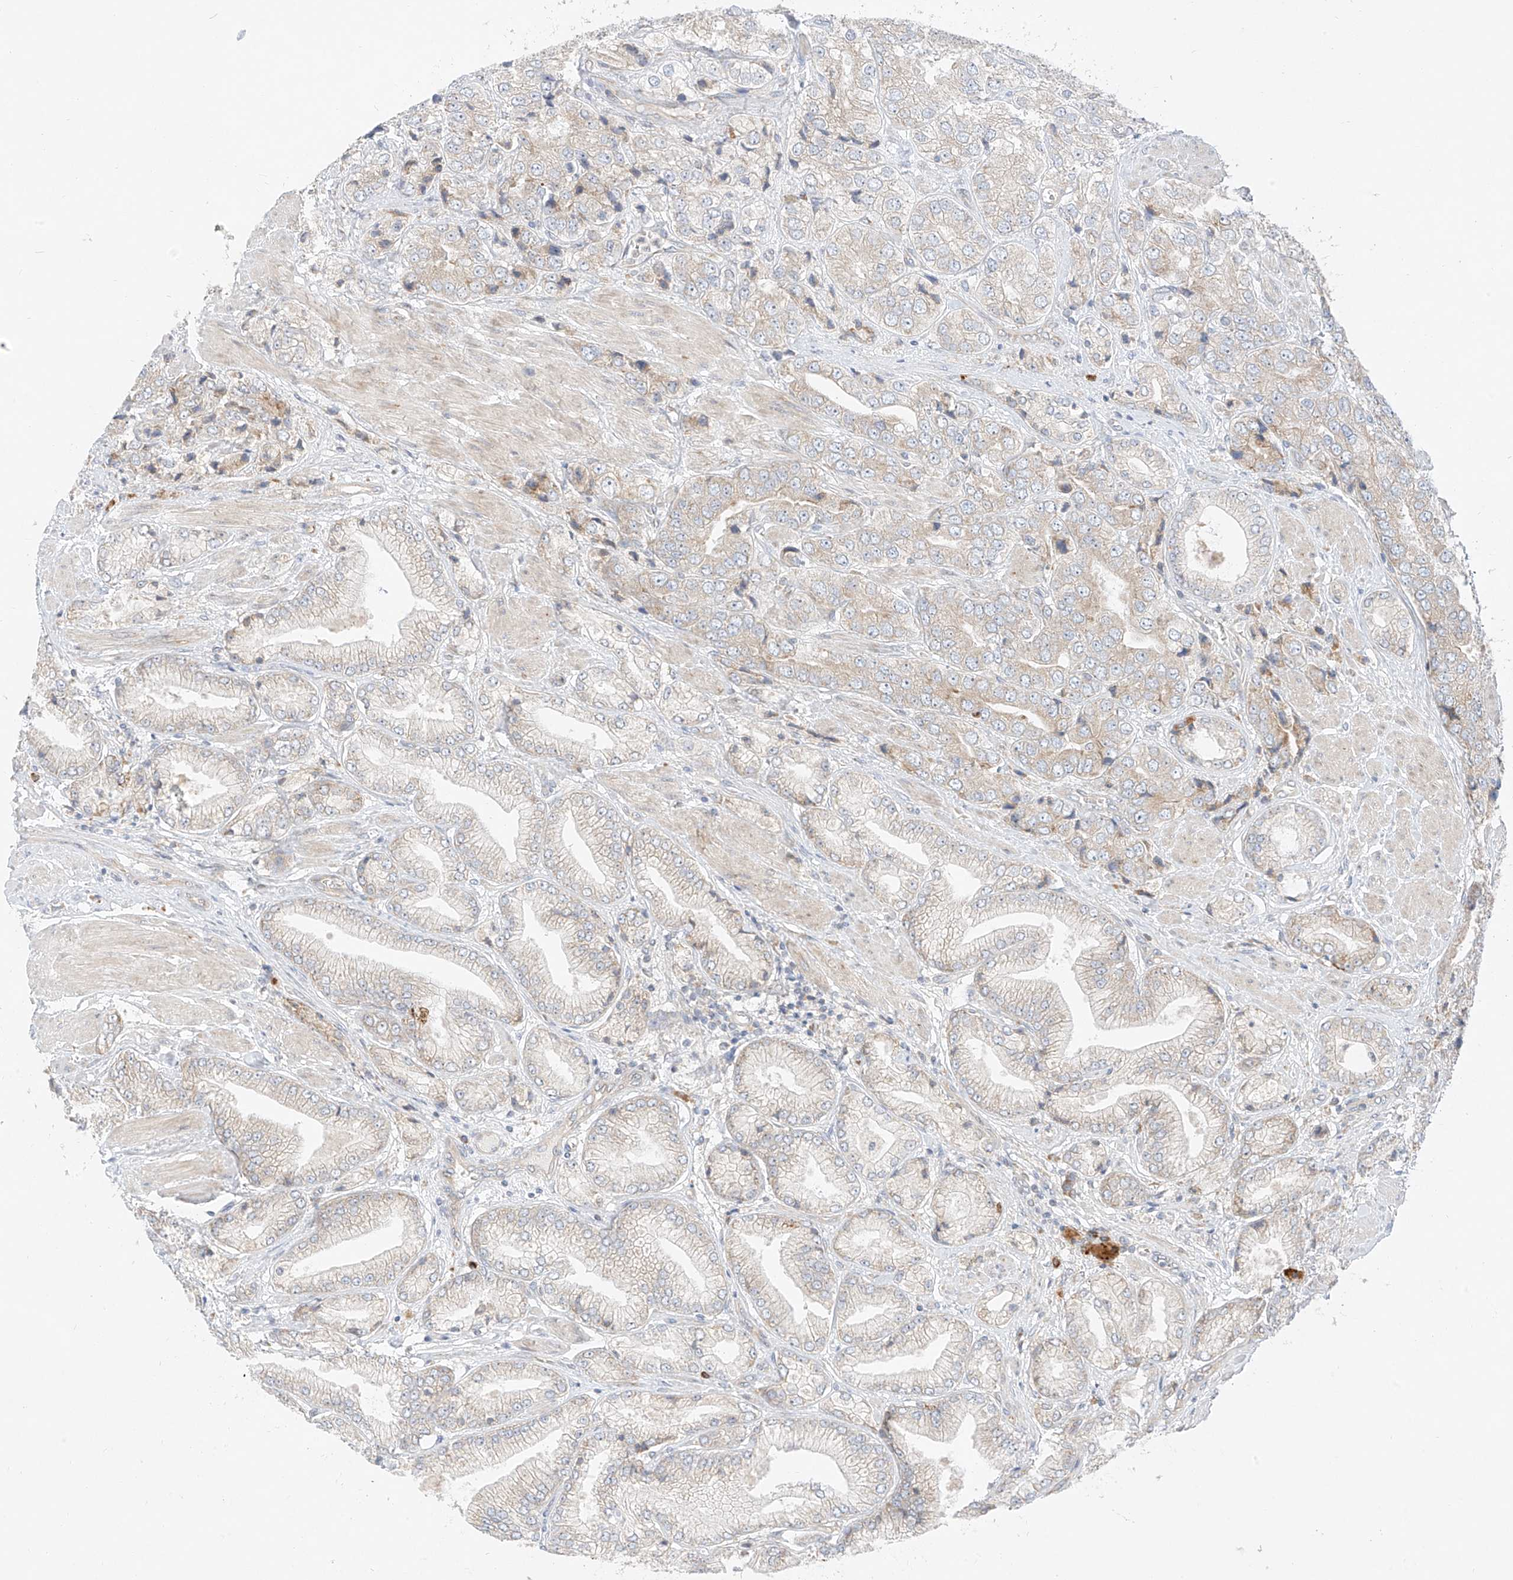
{"staining": {"intensity": "negative", "quantity": "none", "location": "none"}, "tissue": "prostate cancer", "cell_type": "Tumor cells", "image_type": "cancer", "snomed": [{"axis": "morphology", "description": "Adenocarcinoma, High grade"}, {"axis": "topography", "description": "Prostate"}], "caption": "This is an immunohistochemistry (IHC) image of human high-grade adenocarcinoma (prostate). There is no positivity in tumor cells.", "gene": "STT3A", "patient": {"sex": "male", "age": 50}}